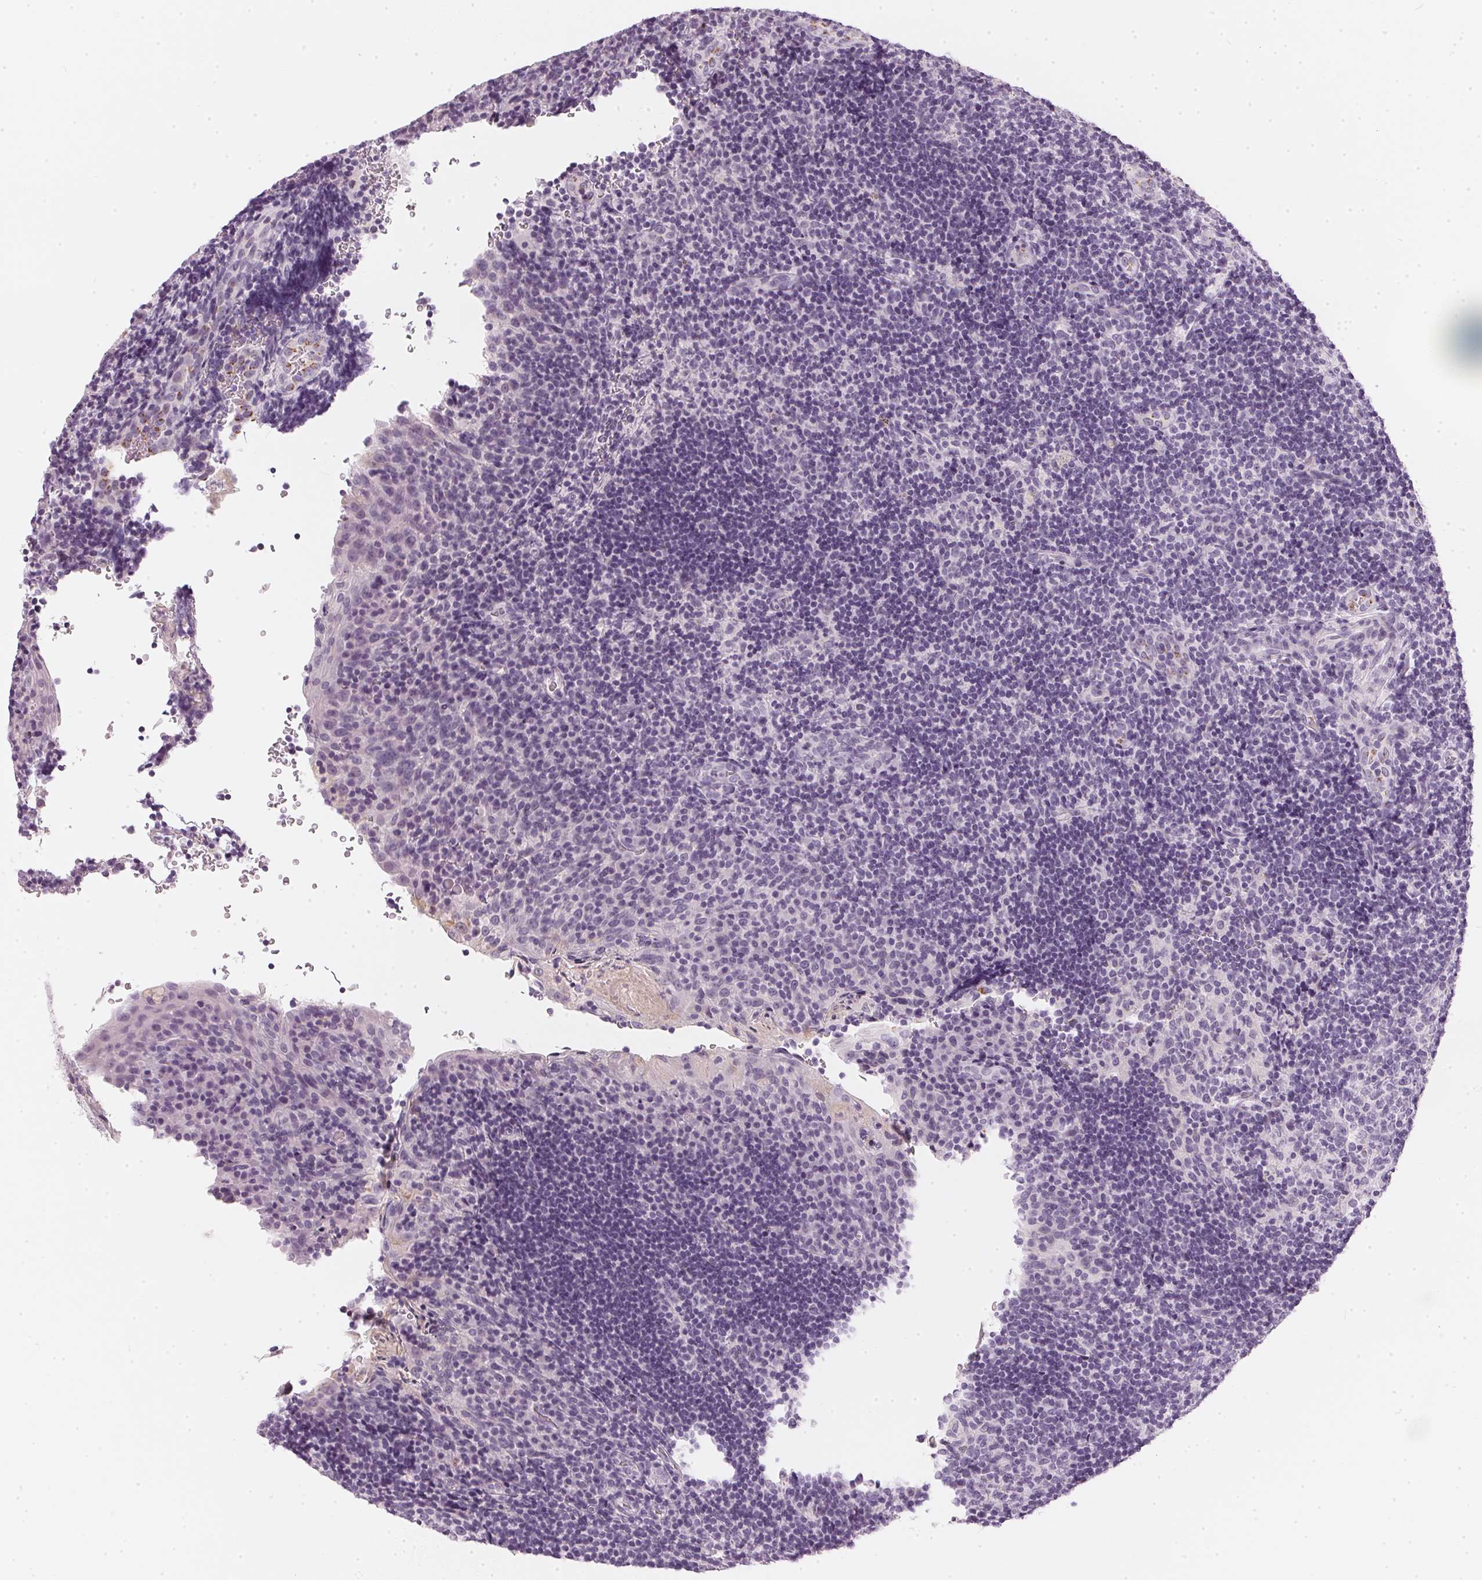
{"staining": {"intensity": "negative", "quantity": "none", "location": "none"}, "tissue": "tonsil", "cell_type": "Germinal center cells", "image_type": "normal", "snomed": [{"axis": "morphology", "description": "Normal tissue, NOS"}, {"axis": "topography", "description": "Tonsil"}], "caption": "Immunohistochemistry (IHC) of benign tonsil reveals no staining in germinal center cells.", "gene": "CHST4", "patient": {"sex": "male", "age": 17}}